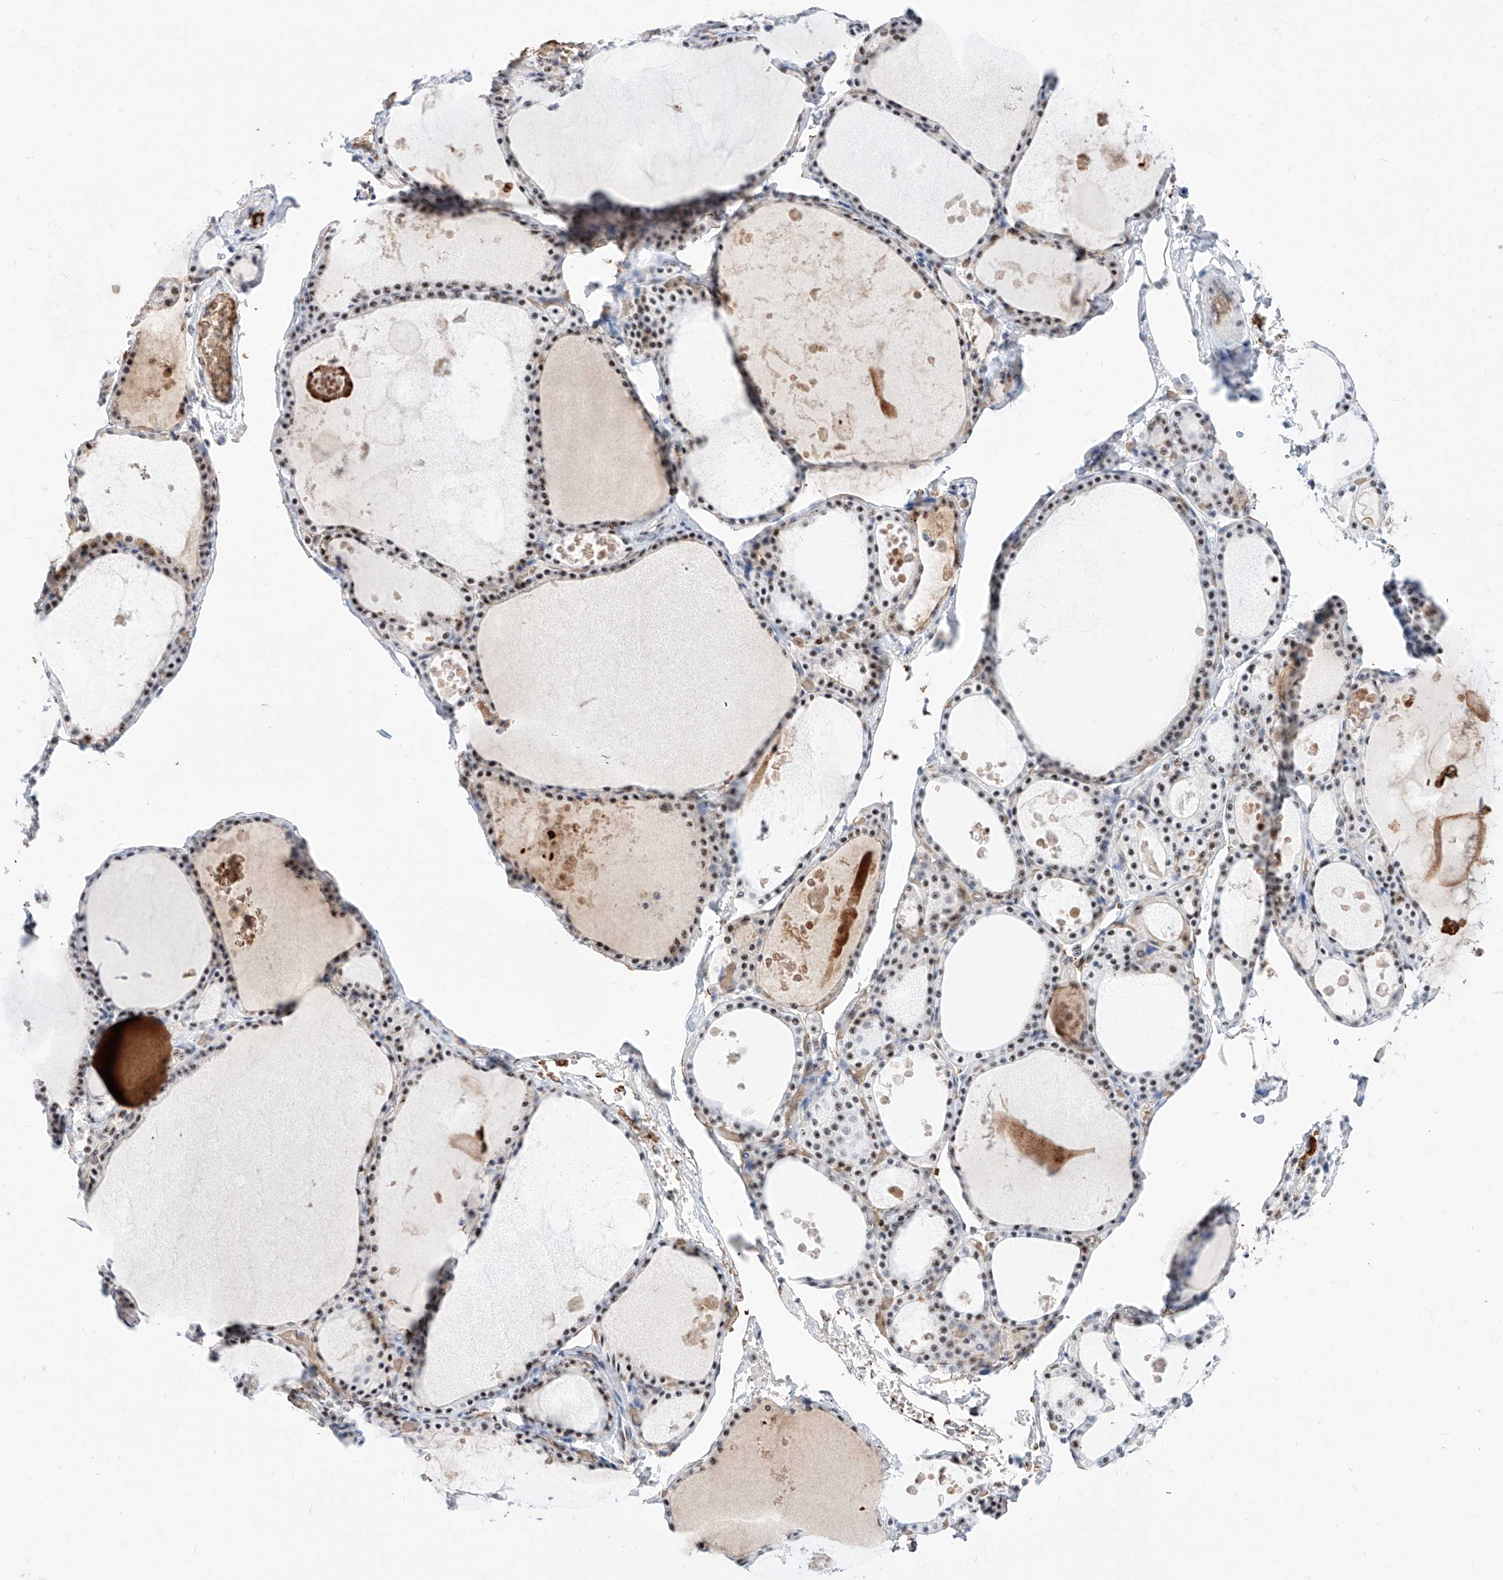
{"staining": {"intensity": "moderate", "quantity": ">75%", "location": "nuclear"}, "tissue": "thyroid gland", "cell_type": "Glandular cells", "image_type": "normal", "snomed": [{"axis": "morphology", "description": "Normal tissue, NOS"}, {"axis": "topography", "description": "Thyroid gland"}], "caption": "Immunohistochemistry (IHC) of normal thyroid gland reveals medium levels of moderate nuclear expression in approximately >75% of glandular cells.", "gene": "ZFP42", "patient": {"sex": "male", "age": 56}}